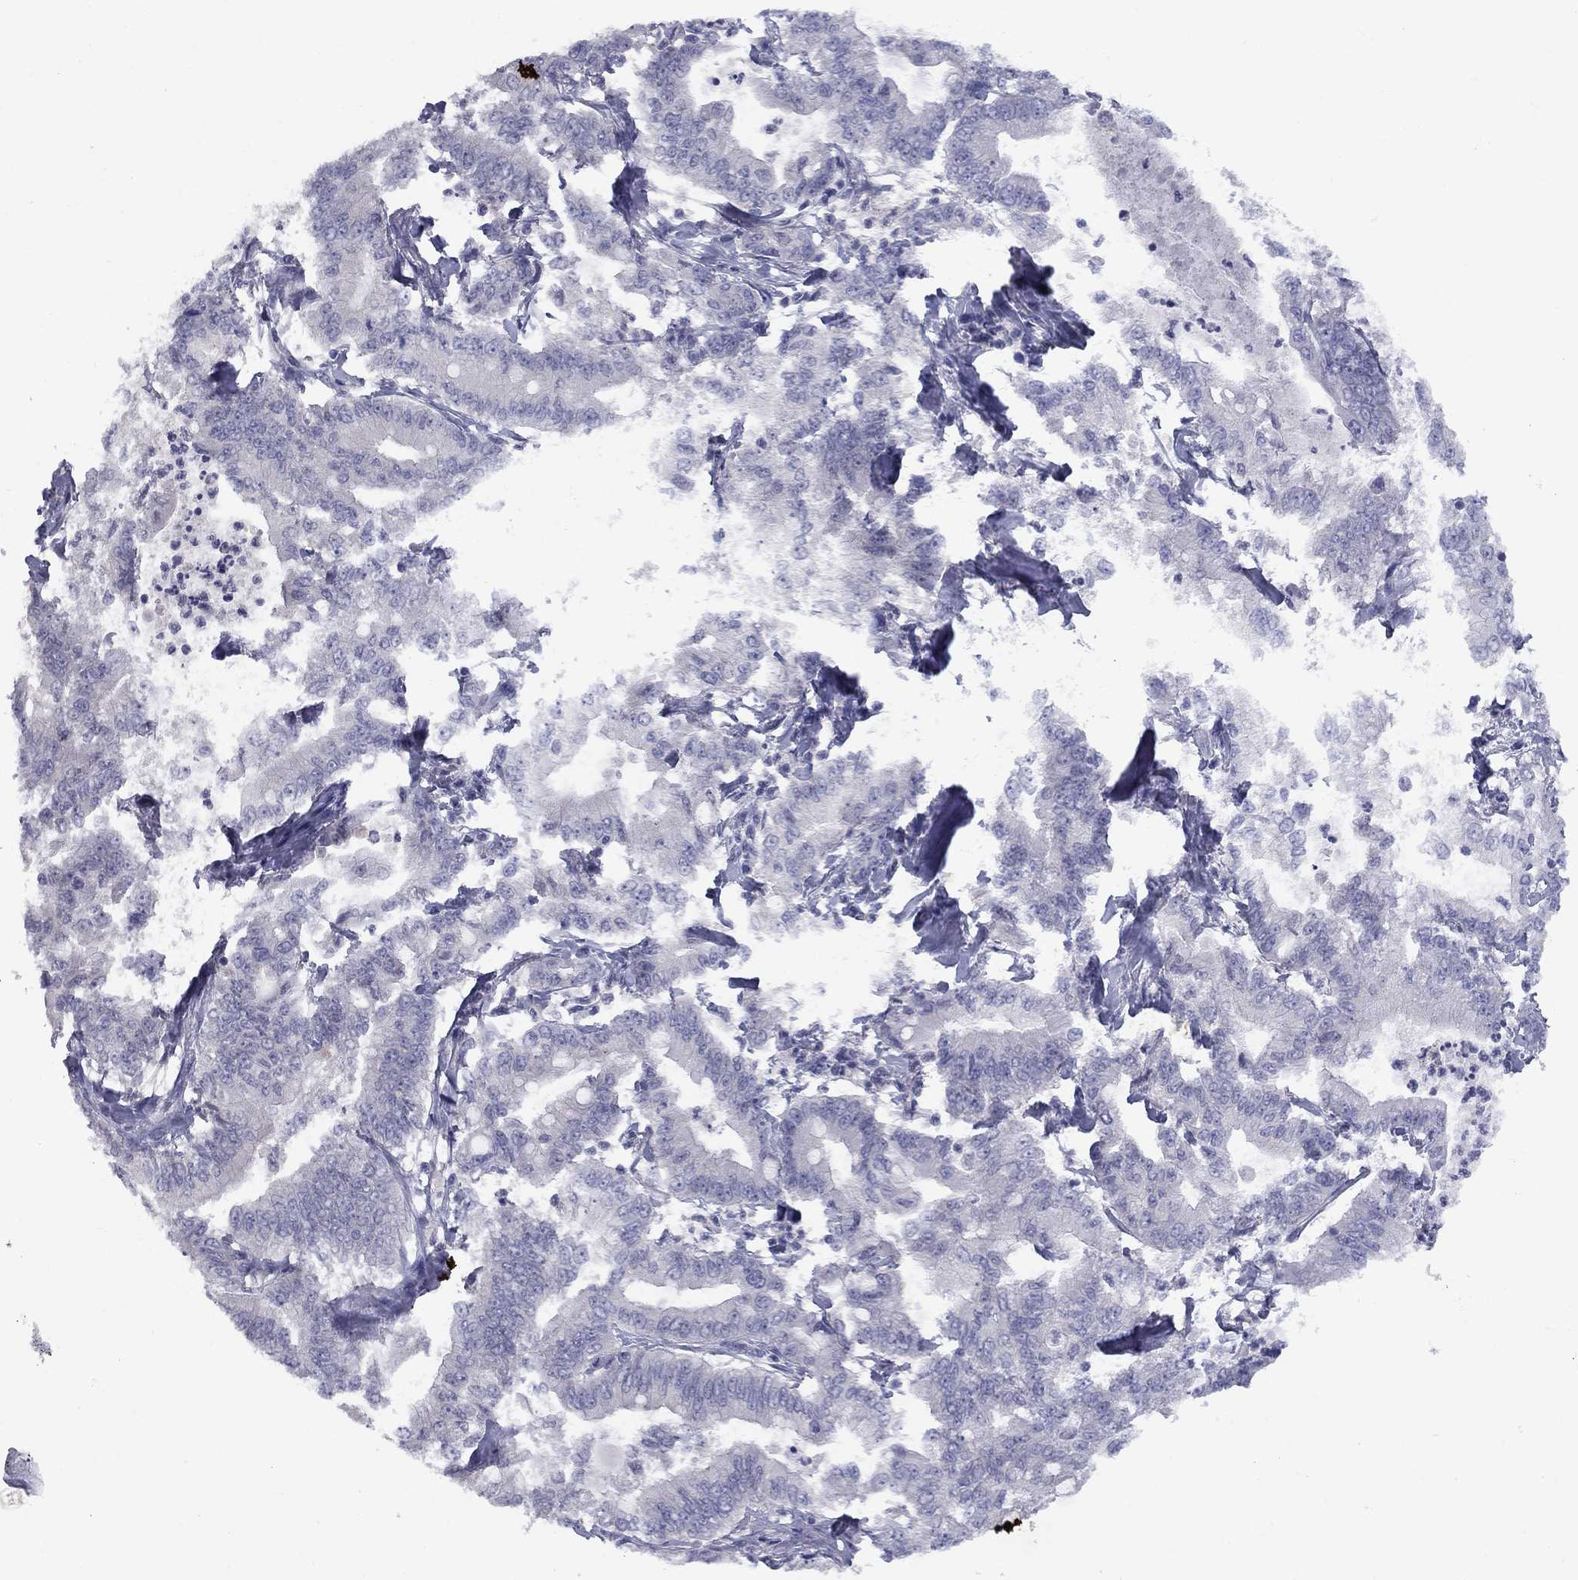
{"staining": {"intensity": "negative", "quantity": "none", "location": "none"}, "tissue": "pancreatic cancer", "cell_type": "Tumor cells", "image_type": "cancer", "snomed": [{"axis": "morphology", "description": "Adenocarcinoma, NOS"}, {"axis": "topography", "description": "Pancreas"}], "caption": "Tumor cells are negative for brown protein staining in pancreatic adenocarcinoma.", "gene": "CACNA1A", "patient": {"sex": "male", "age": 71}}